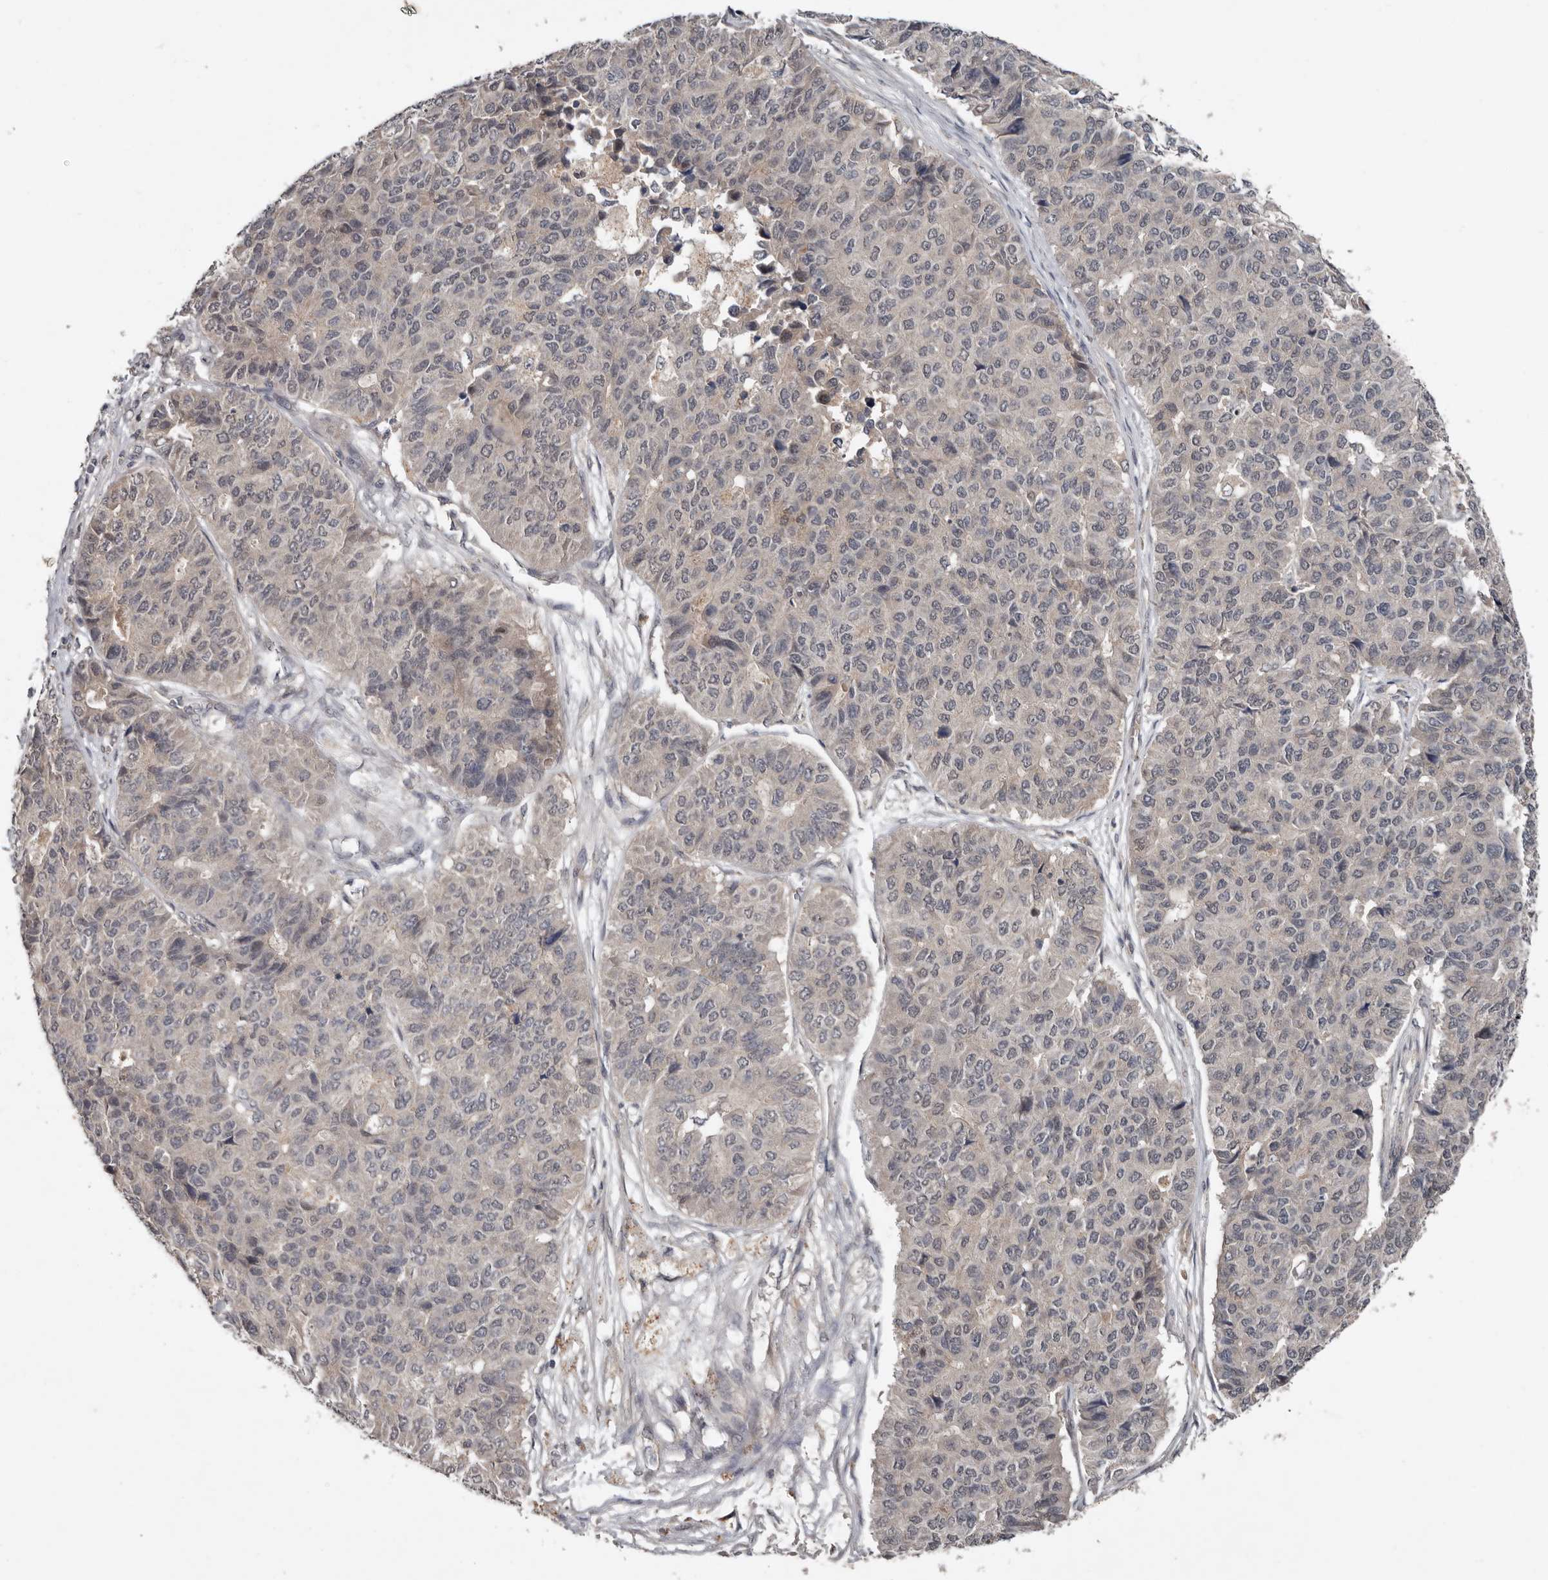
{"staining": {"intensity": "weak", "quantity": "<25%", "location": "cytoplasmic/membranous"}, "tissue": "pancreatic cancer", "cell_type": "Tumor cells", "image_type": "cancer", "snomed": [{"axis": "morphology", "description": "Adenocarcinoma, NOS"}, {"axis": "topography", "description": "Pancreas"}], "caption": "This is an immunohistochemistry (IHC) micrograph of pancreatic cancer (adenocarcinoma). There is no staining in tumor cells.", "gene": "DNAJB4", "patient": {"sex": "male", "age": 50}}